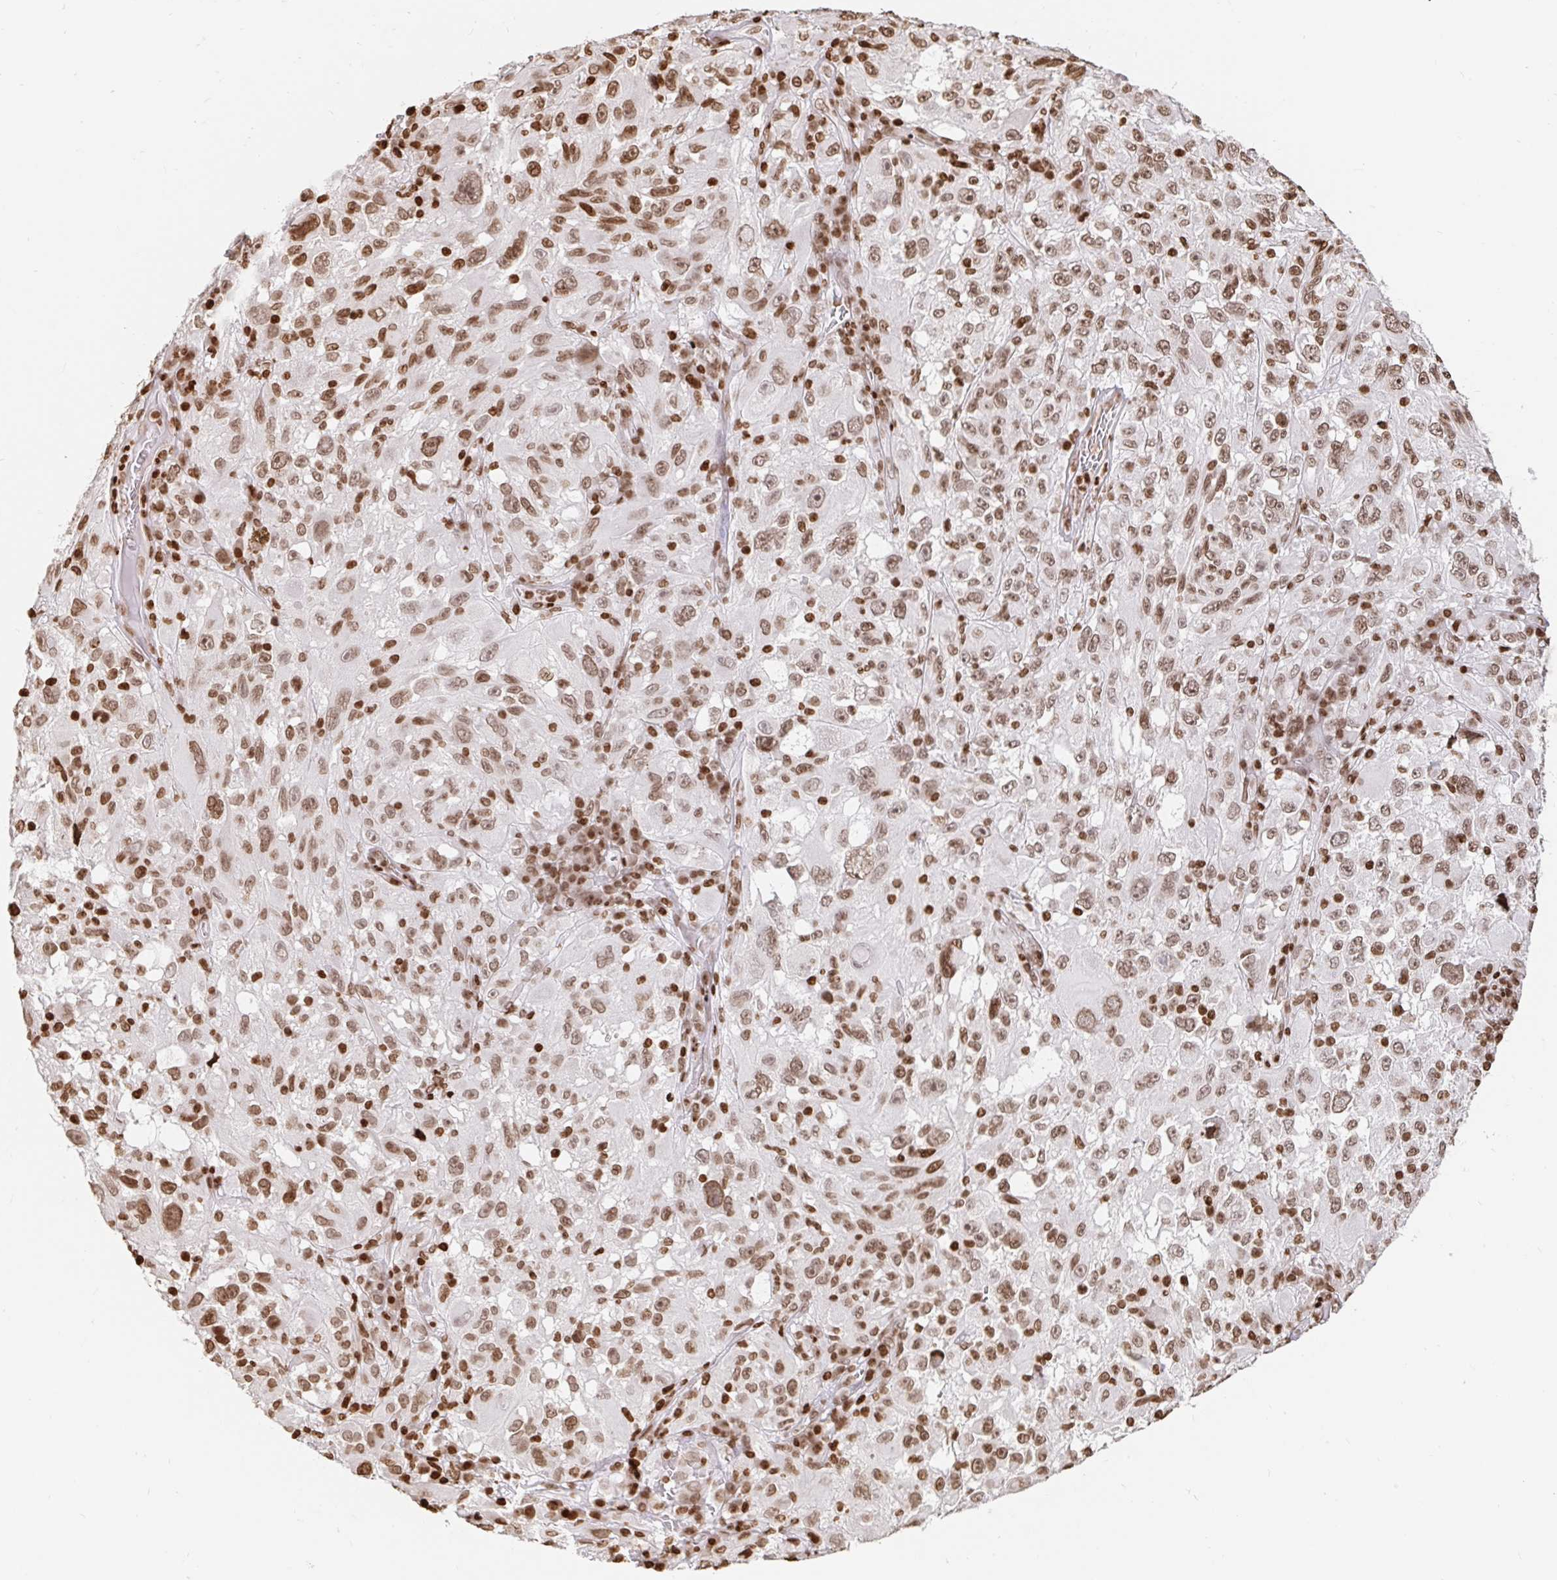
{"staining": {"intensity": "moderate", "quantity": ">75%", "location": "nuclear"}, "tissue": "melanoma", "cell_type": "Tumor cells", "image_type": "cancer", "snomed": [{"axis": "morphology", "description": "Malignant melanoma, NOS"}, {"axis": "topography", "description": "Skin"}], "caption": "Immunohistochemistry photomicrograph of malignant melanoma stained for a protein (brown), which shows medium levels of moderate nuclear expression in about >75% of tumor cells.", "gene": "H2BC5", "patient": {"sex": "female", "age": 71}}